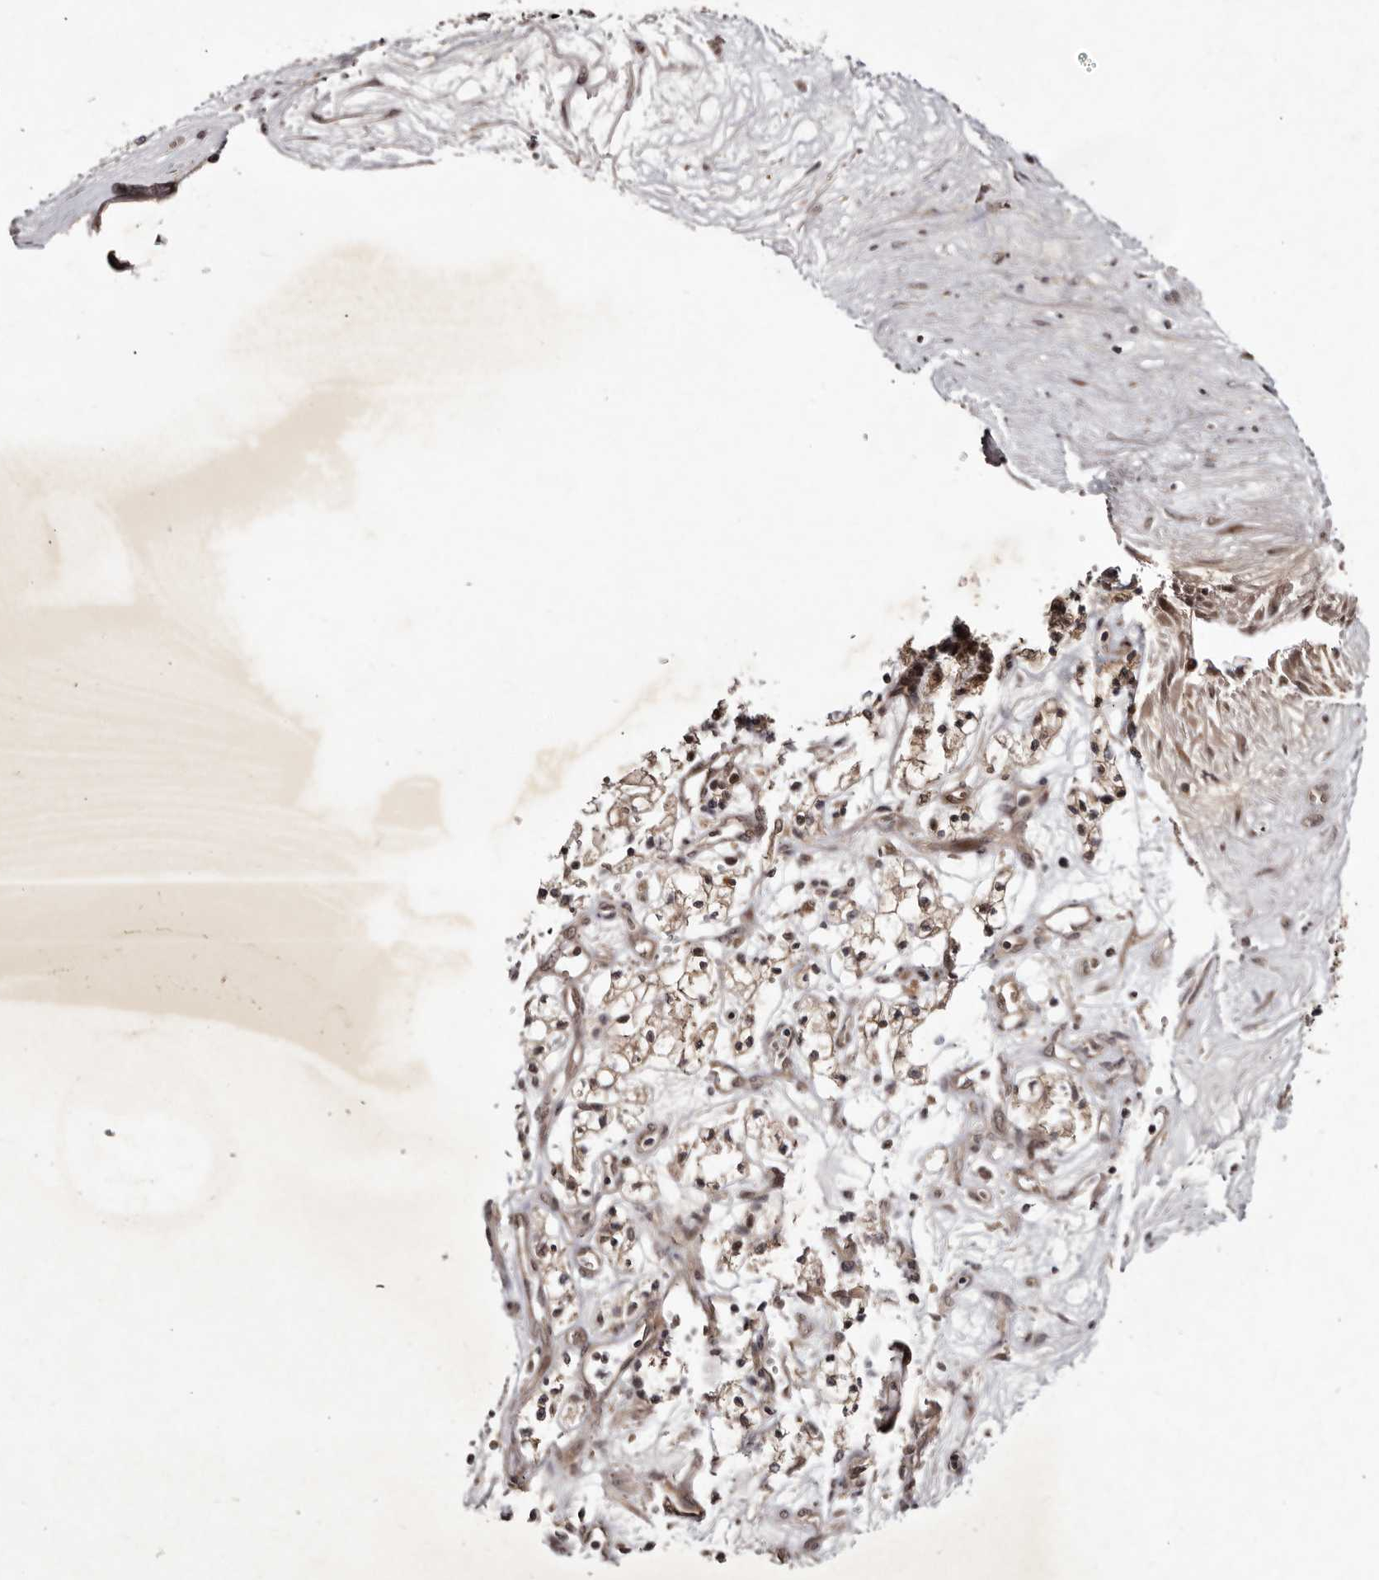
{"staining": {"intensity": "weak", "quantity": "25%-75%", "location": "cytoplasmic/membranous,nuclear"}, "tissue": "renal cancer", "cell_type": "Tumor cells", "image_type": "cancer", "snomed": [{"axis": "morphology", "description": "Adenocarcinoma, NOS"}, {"axis": "topography", "description": "Kidney"}], "caption": "Protein expression analysis of human adenocarcinoma (renal) reveals weak cytoplasmic/membranous and nuclear staining in approximately 25%-75% of tumor cells. The protein of interest is shown in brown color, while the nuclei are stained blue.", "gene": "ABL1", "patient": {"sex": "male", "age": 59}}